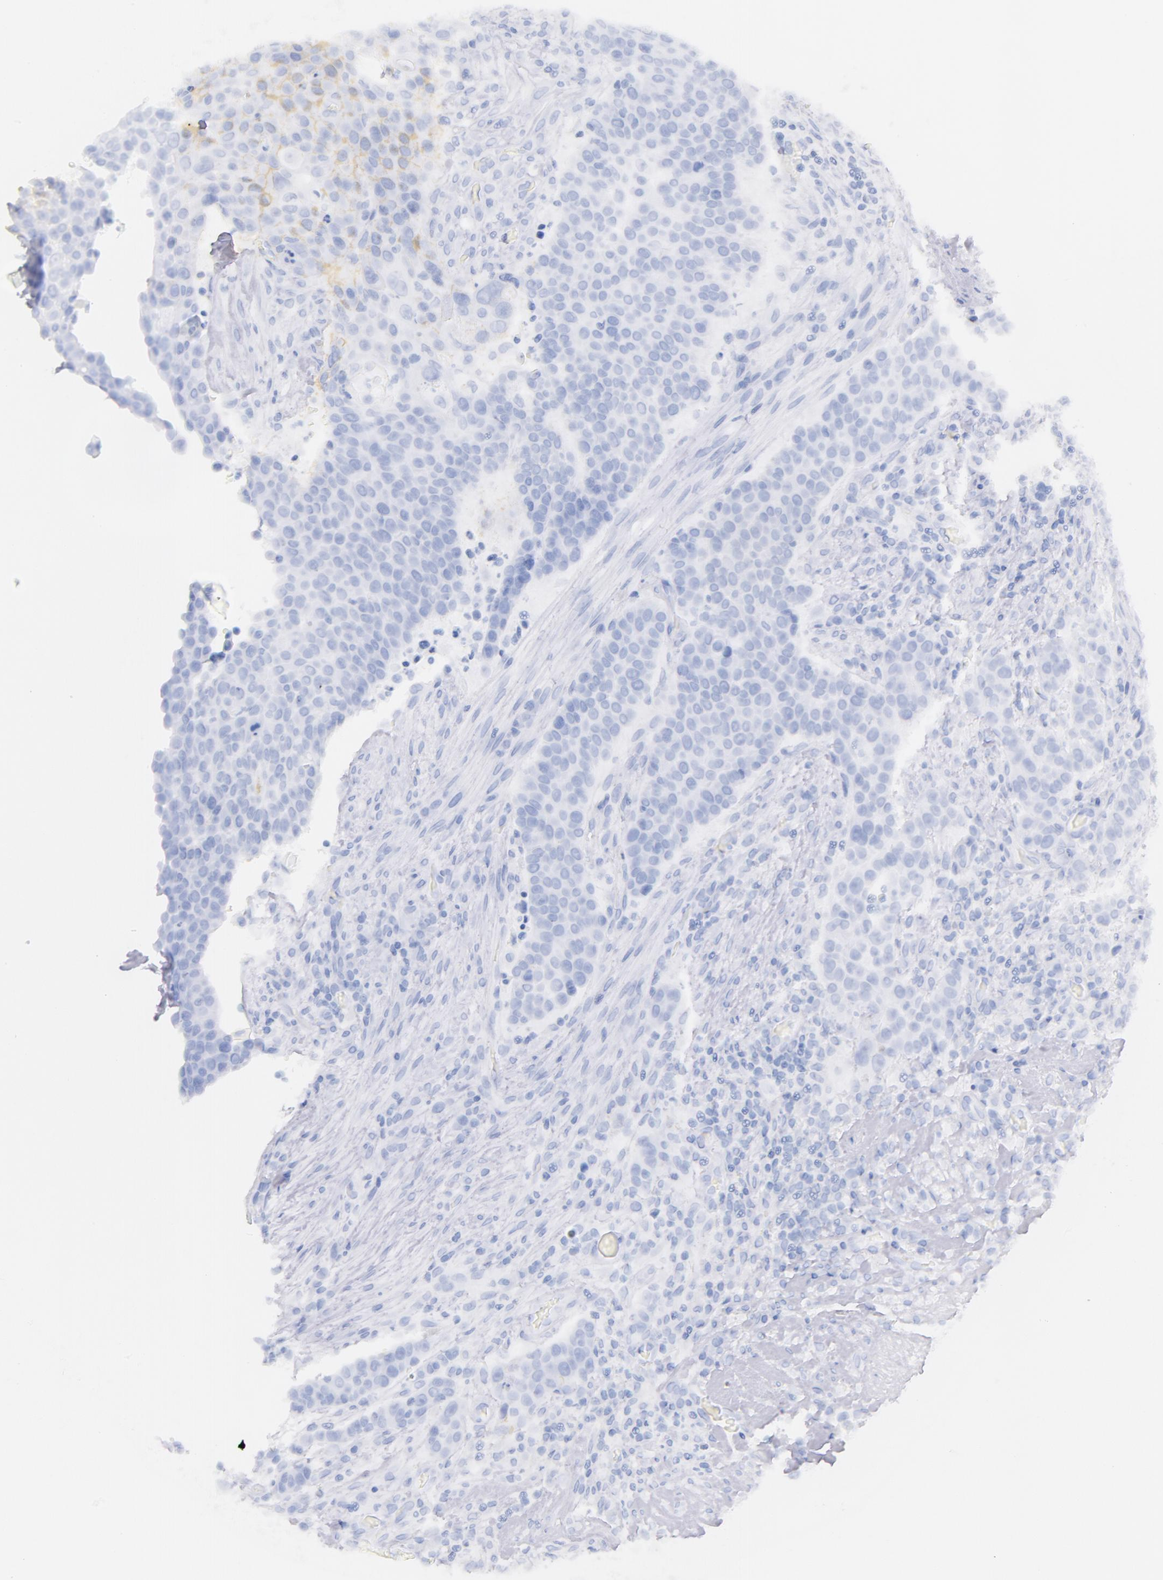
{"staining": {"intensity": "weak", "quantity": "<25%", "location": "cytoplasmic/membranous"}, "tissue": "urothelial cancer", "cell_type": "Tumor cells", "image_type": "cancer", "snomed": [{"axis": "morphology", "description": "Urothelial carcinoma, High grade"}, {"axis": "topography", "description": "Urinary bladder"}], "caption": "High-grade urothelial carcinoma stained for a protein using IHC displays no staining tumor cells.", "gene": "CD44", "patient": {"sex": "male", "age": 74}}